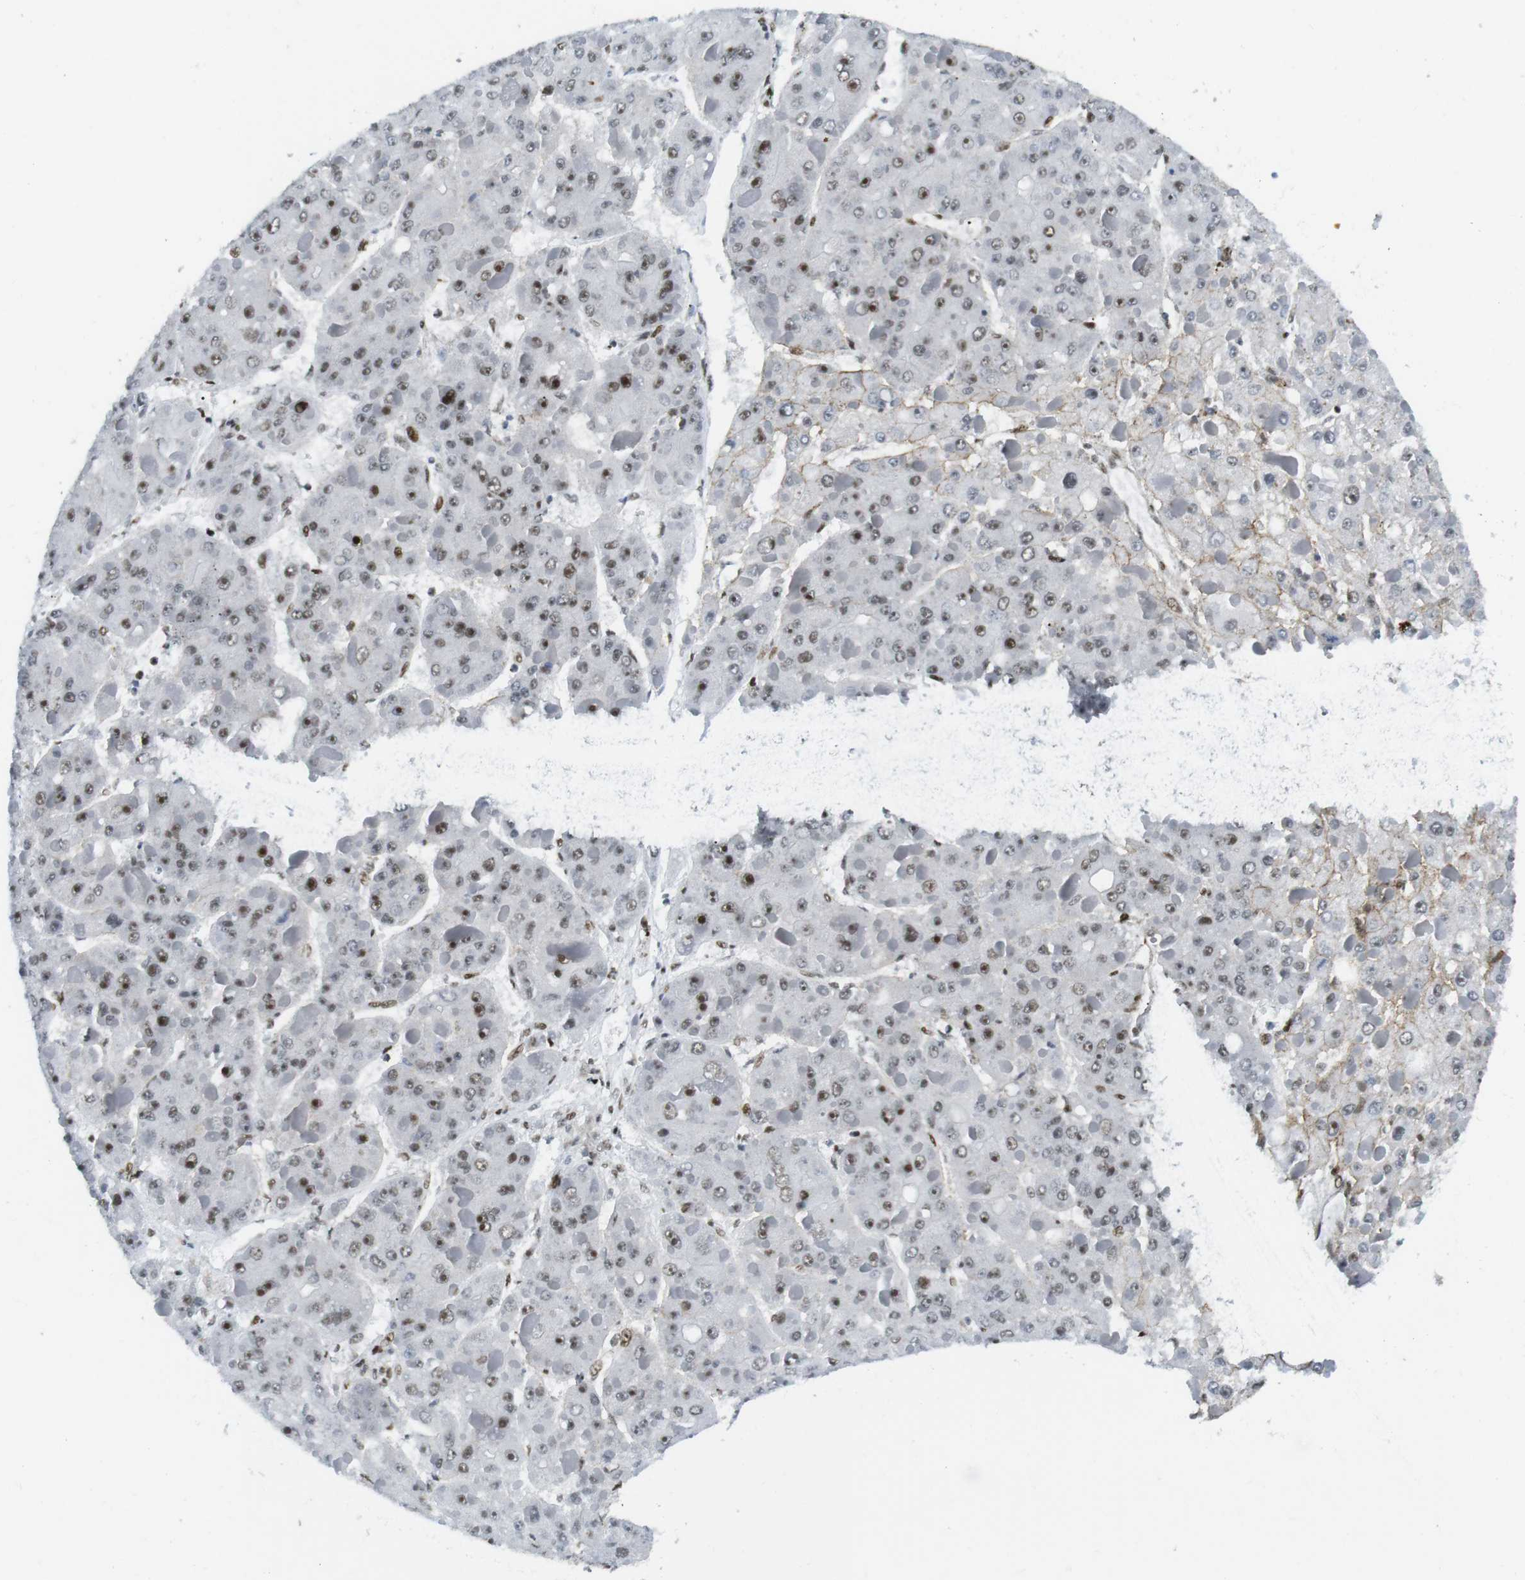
{"staining": {"intensity": "strong", "quantity": ">75%", "location": "nuclear"}, "tissue": "liver cancer", "cell_type": "Tumor cells", "image_type": "cancer", "snomed": [{"axis": "morphology", "description": "Carcinoma, Hepatocellular, NOS"}, {"axis": "topography", "description": "Liver"}], "caption": "Strong nuclear expression is appreciated in about >75% of tumor cells in liver cancer (hepatocellular carcinoma).", "gene": "ARID1A", "patient": {"sex": "female", "age": 73}}